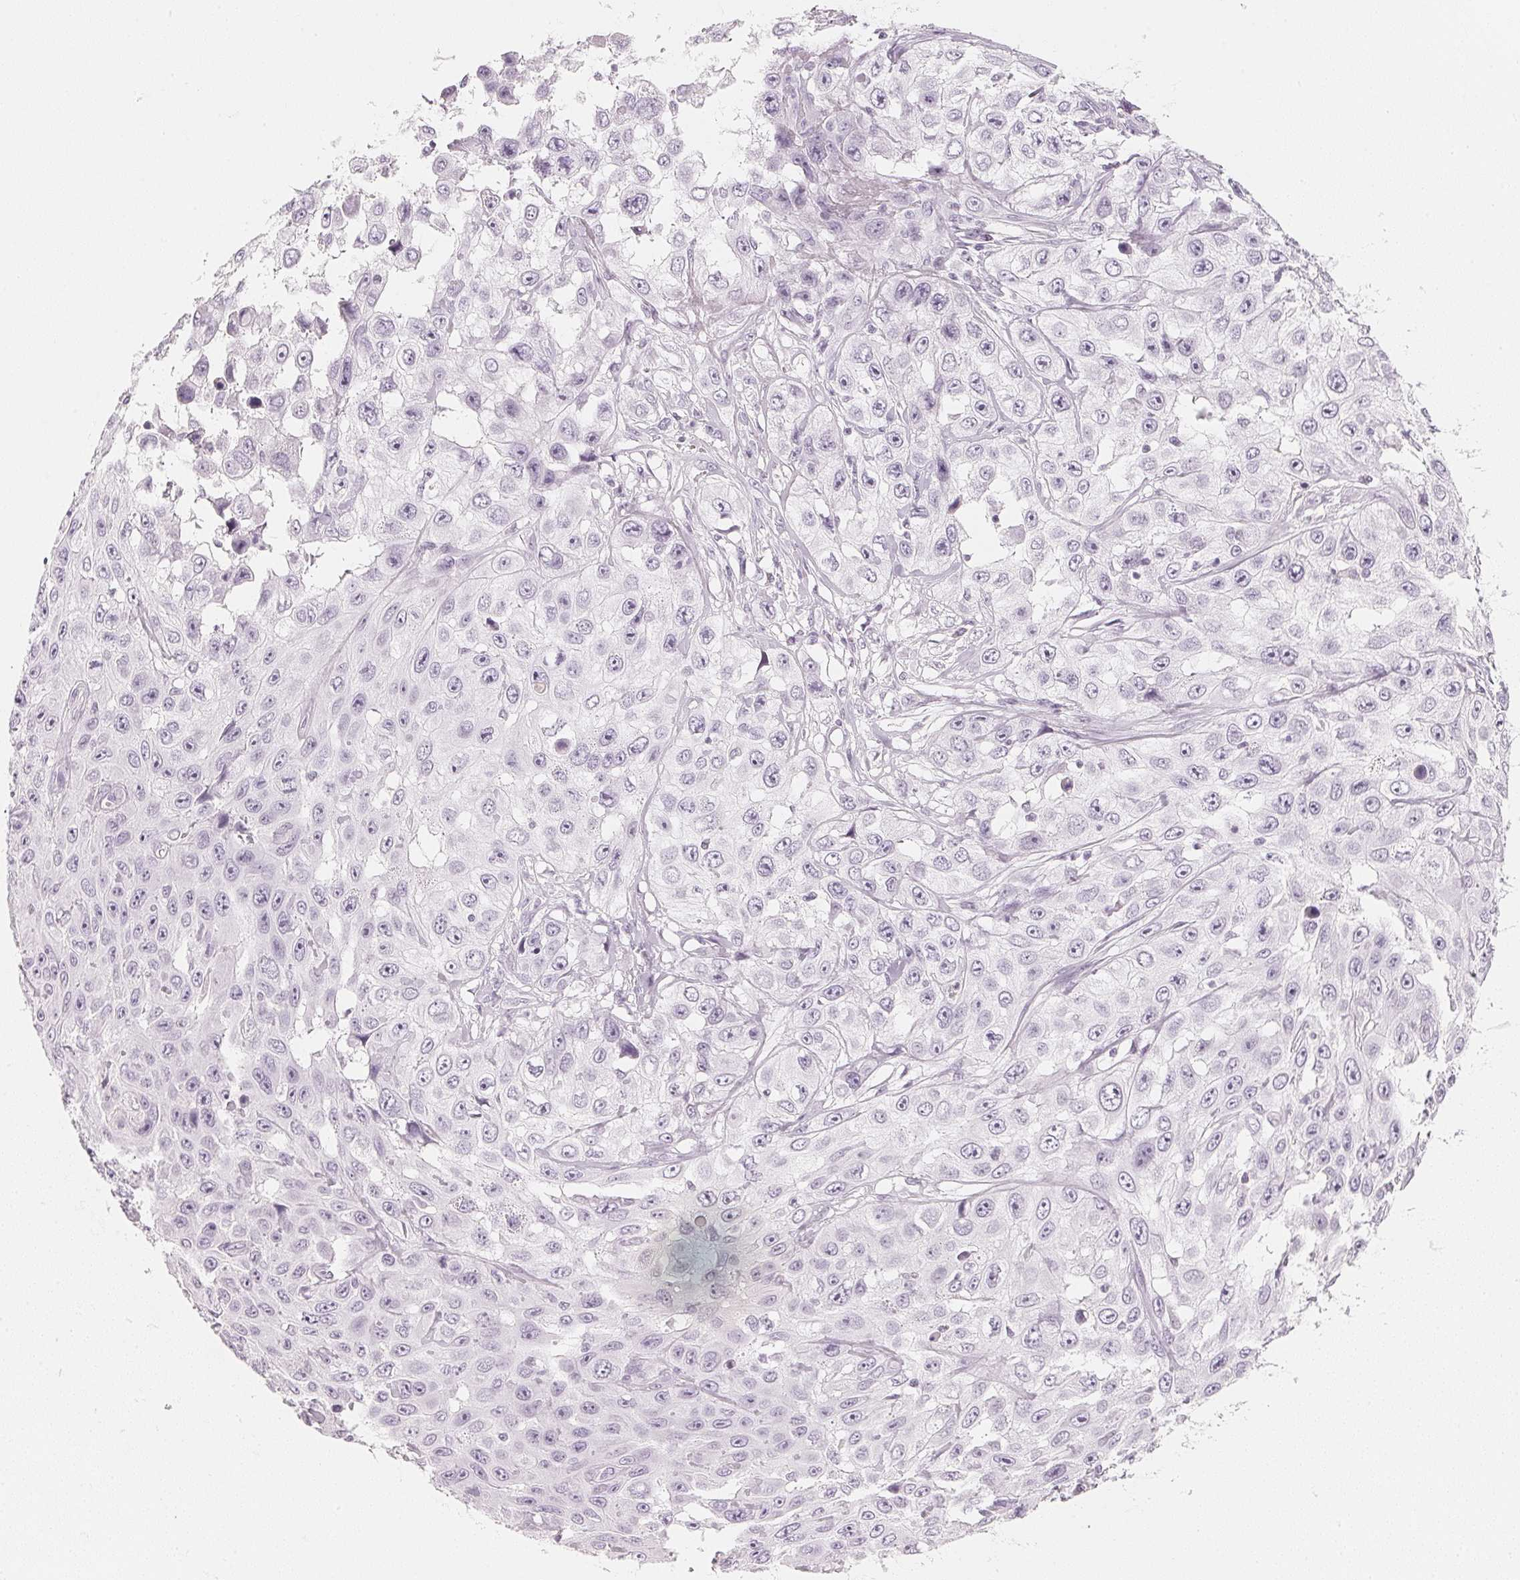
{"staining": {"intensity": "negative", "quantity": "none", "location": "none"}, "tissue": "skin cancer", "cell_type": "Tumor cells", "image_type": "cancer", "snomed": [{"axis": "morphology", "description": "Squamous cell carcinoma, NOS"}, {"axis": "topography", "description": "Skin"}], "caption": "Immunohistochemical staining of skin squamous cell carcinoma displays no significant expression in tumor cells.", "gene": "SLC22A8", "patient": {"sex": "male", "age": 82}}